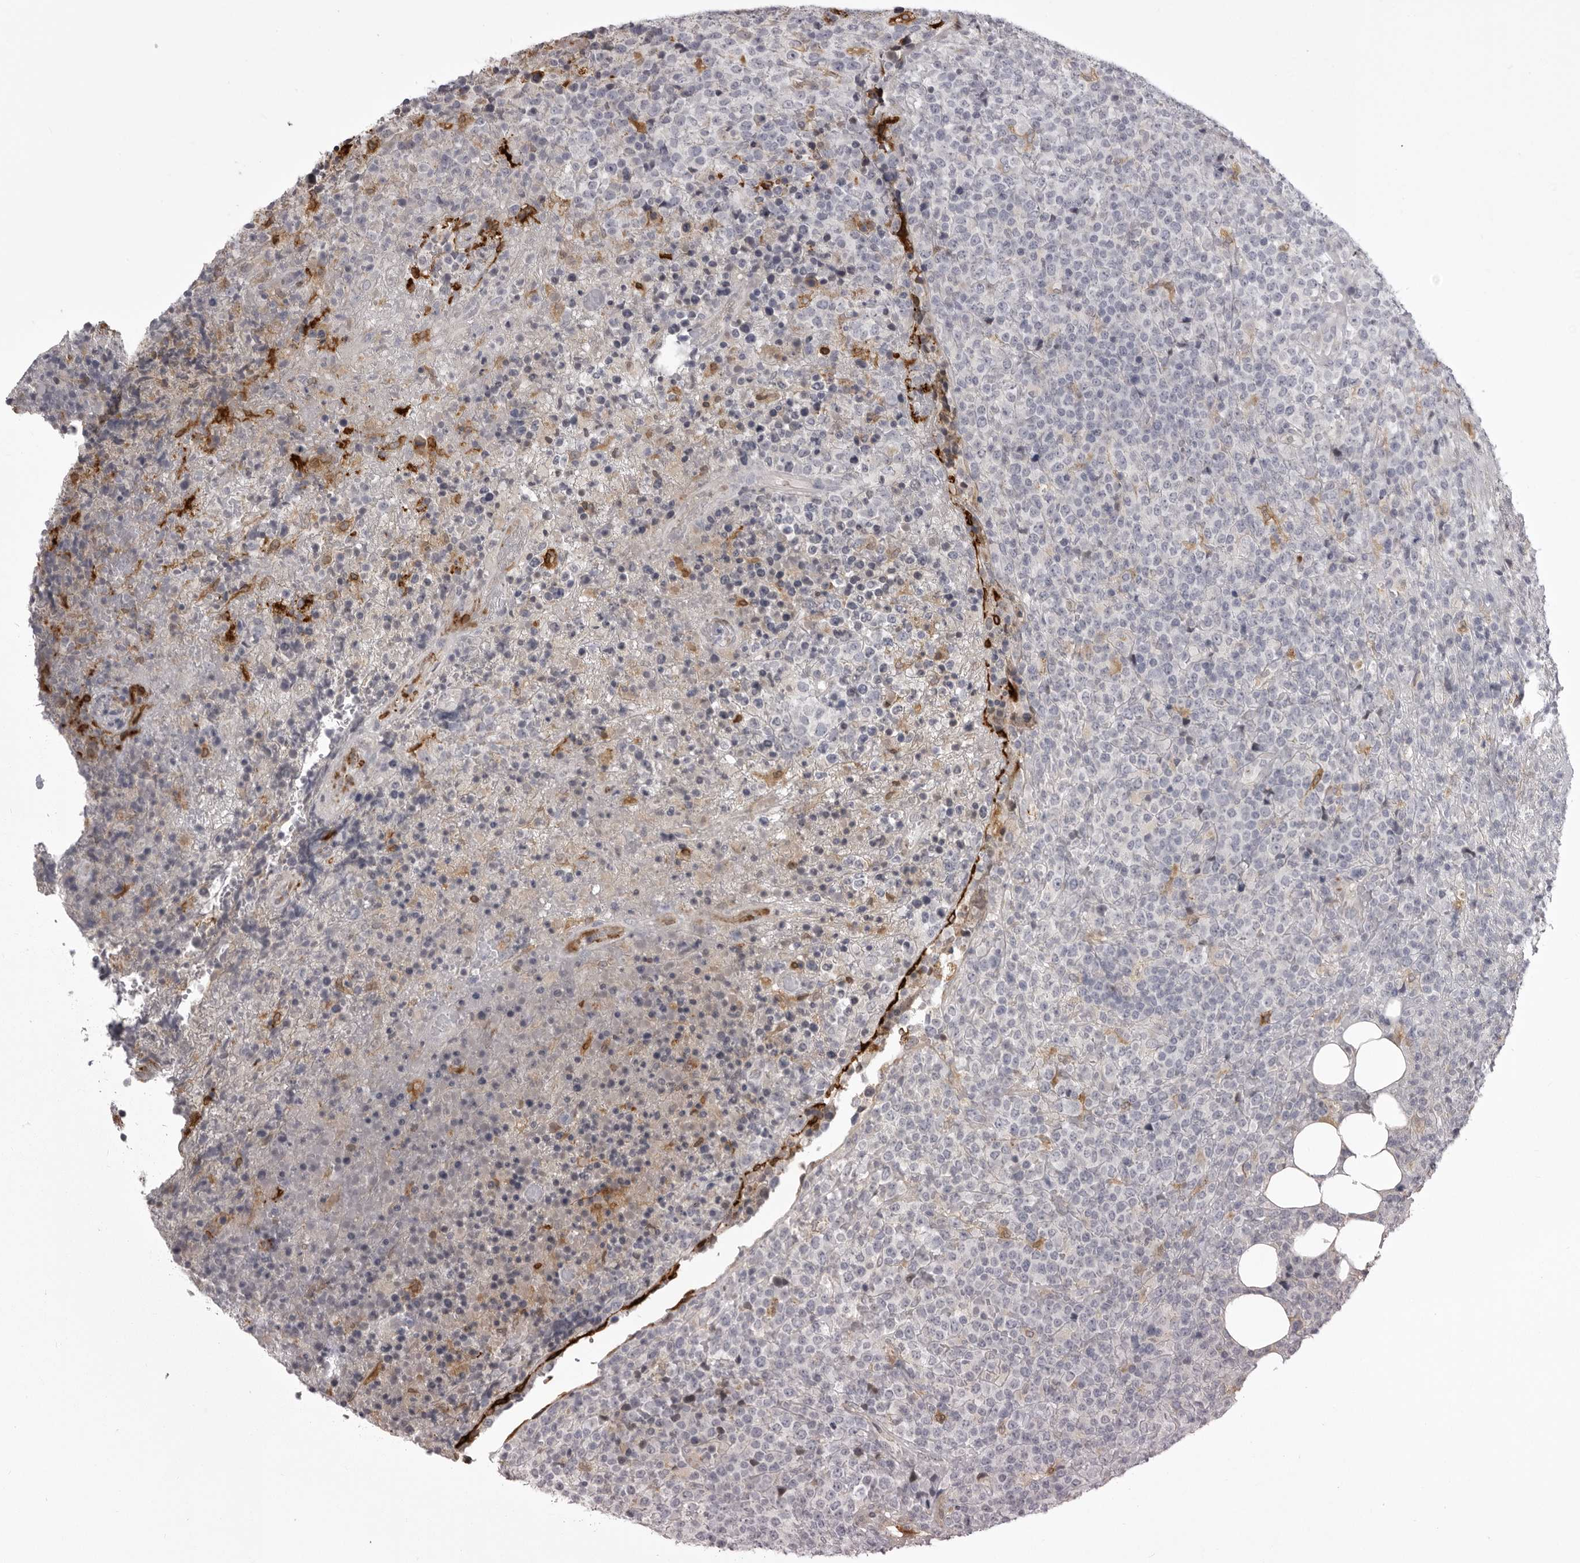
{"staining": {"intensity": "negative", "quantity": "none", "location": "none"}, "tissue": "lymphoma", "cell_type": "Tumor cells", "image_type": "cancer", "snomed": [{"axis": "morphology", "description": "Malignant lymphoma, non-Hodgkin's type, High grade"}, {"axis": "topography", "description": "Lymph node"}], "caption": "An image of lymphoma stained for a protein displays no brown staining in tumor cells.", "gene": "NCEH1", "patient": {"sex": "male", "age": 13}}